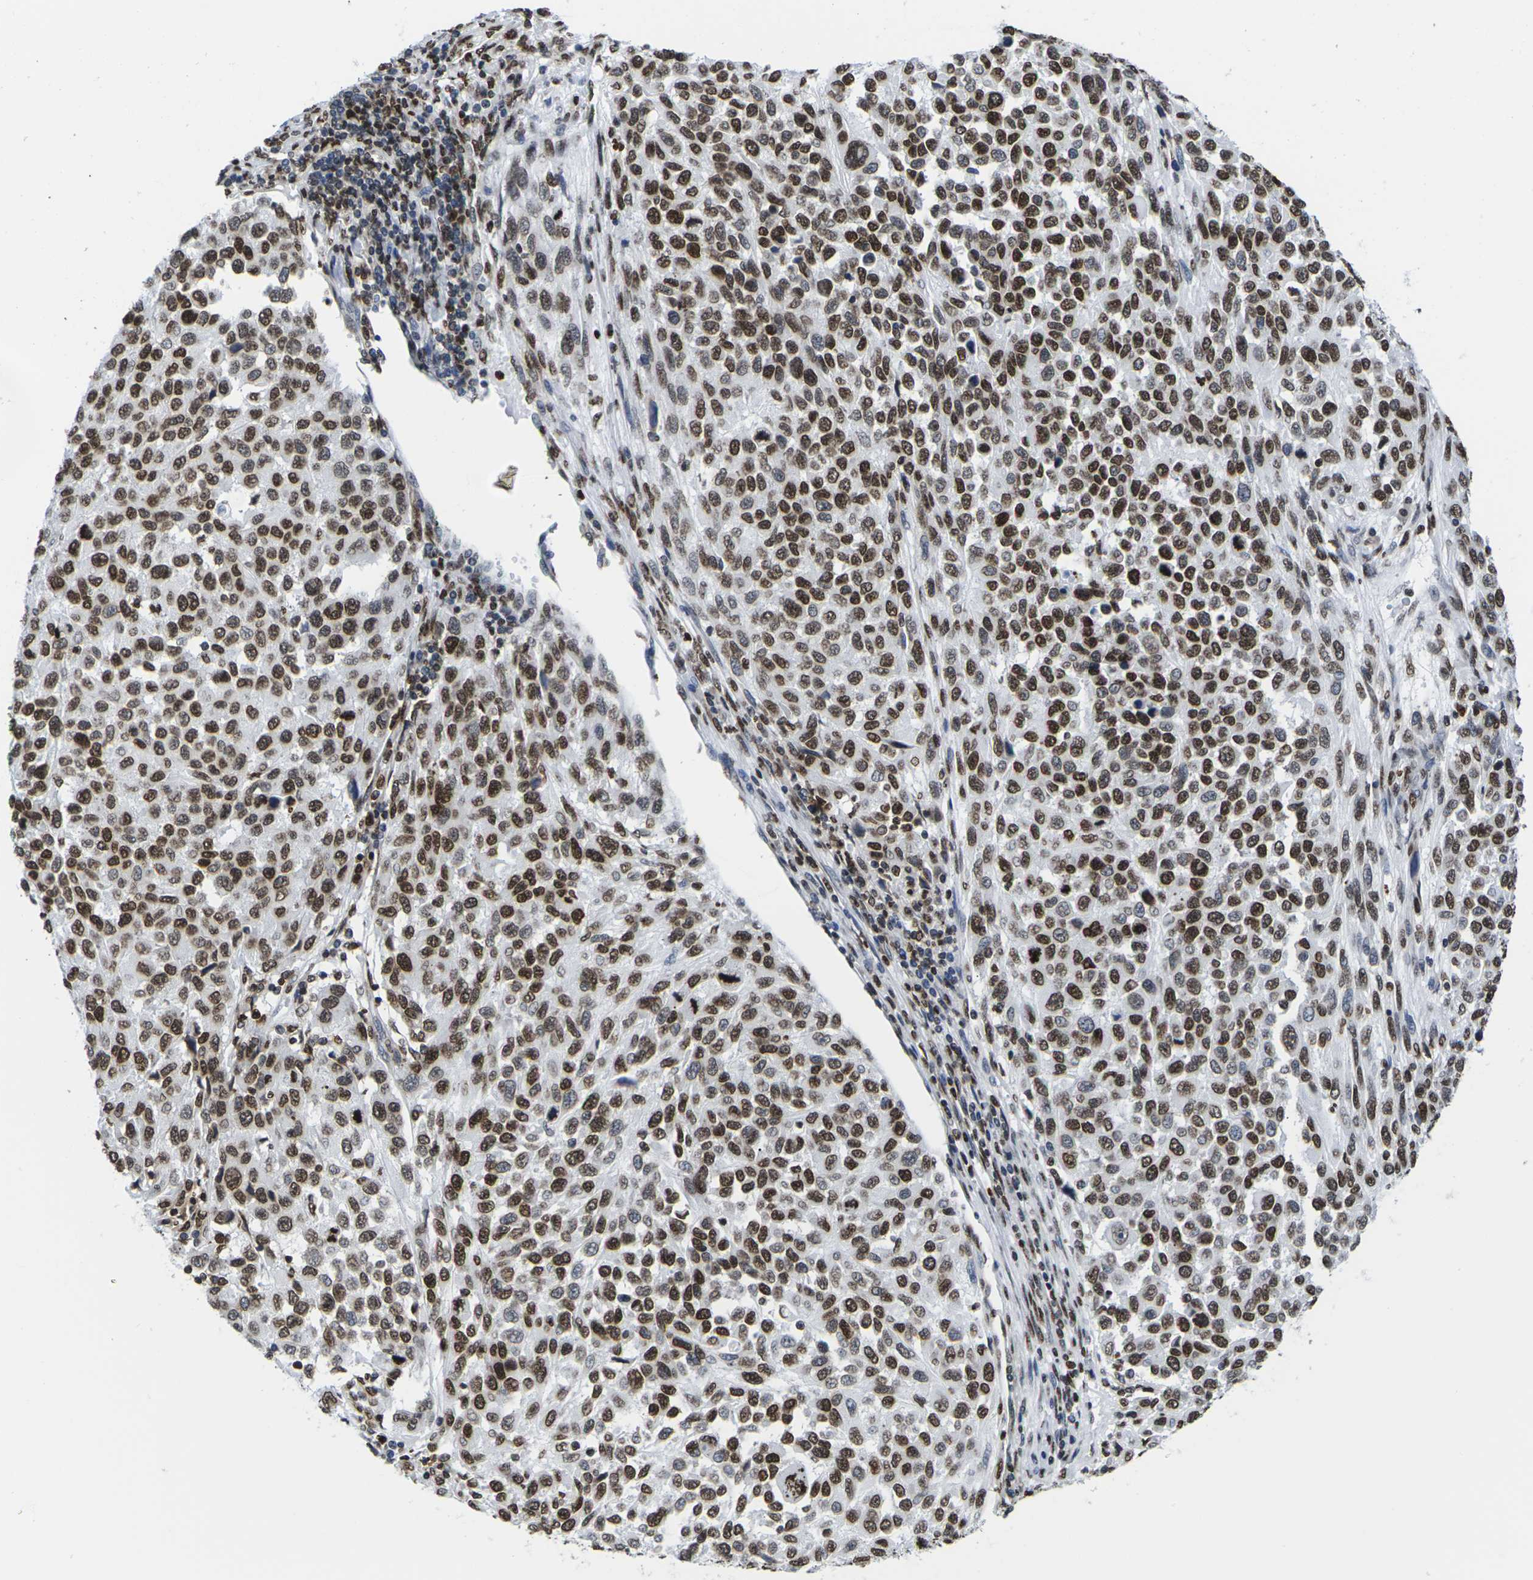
{"staining": {"intensity": "strong", "quantity": ">75%", "location": "cytoplasmic/membranous,nuclear"}, "tissue": "melanoma", "cell_type": "Tumor cells", "image_type": "cancer", "snomed": [{"axis": "morphology", "description": "Malignant melanoma, Metastatic site"}, {"axis": "topography", "description": "Lymph node"}], "caption": "This histopathology image demonstrates malignant melanoma (metastatic site) stained with IHC to label a protein in brown. The cytoplasmic/membranous and nuclear of tumor cells show strong positivity for the protein. Nuclei are counter-stained blue.", "gene": "H2AC21", "patient": {"sex": "male", "age": 61}}